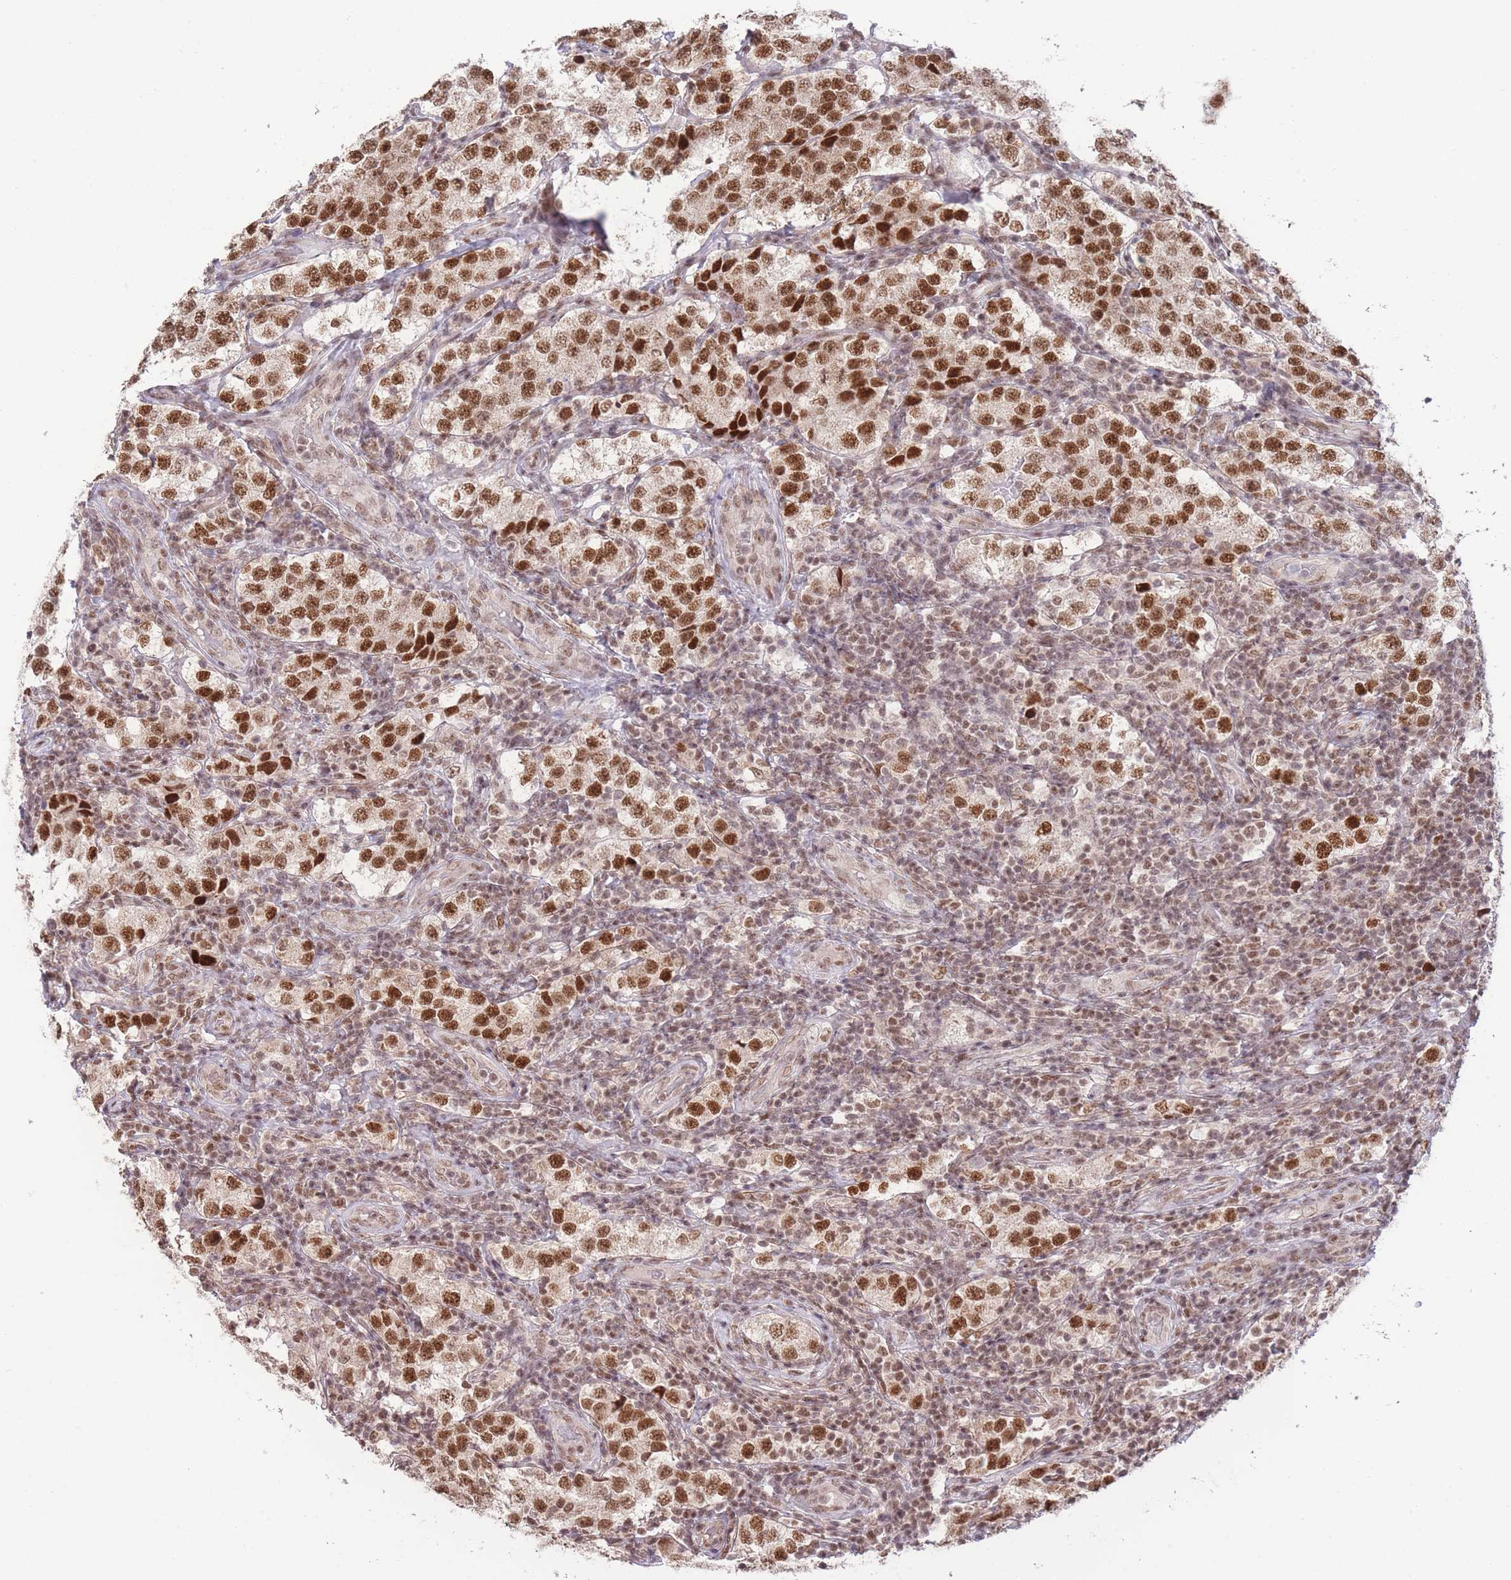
{"staining": {"intensity": "strong", "quantity": ">75%", "location": "nuclear"}, "tissue": "testis cancer", "cell_type": "Tumor cells", "image_type": "cancer", "snomed": [{"axis": "morphology", "description": "Seminoma, NOS"}, {"axis": "topography", "description": "Testis"}], "caption": "Seminoma (testis) was stained to show a protein in brown. There is high levels of strong nuclear expression in about >75% of tumor cells. The protein is shown in brown color, while the nuclei are stained blue.", "gene": "CARD8", "patient": {"sex": "male", "age": 34}}